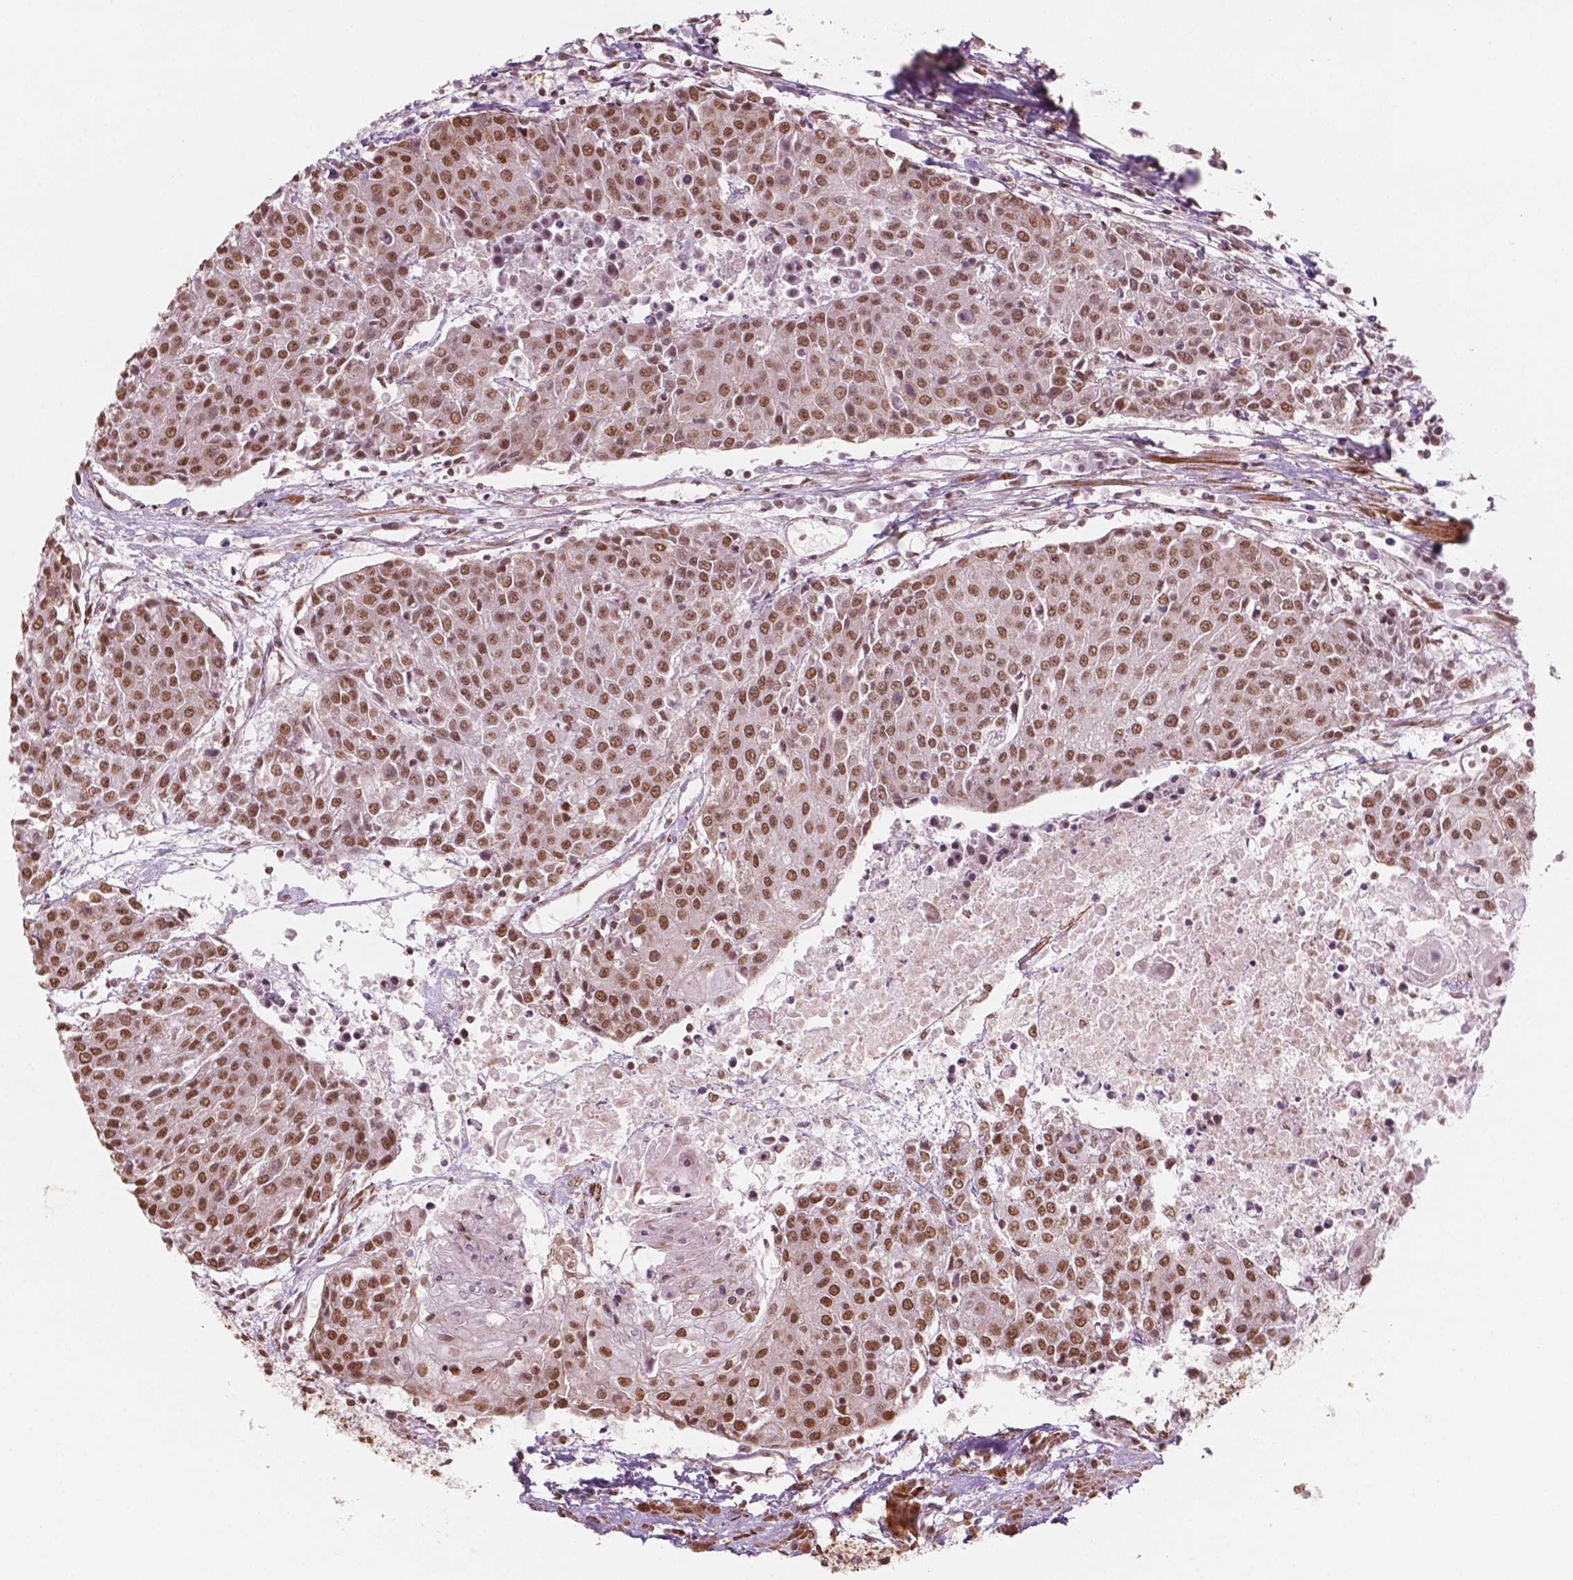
{"staining": {"intensity": "moderate", "quantity": ">75%", "location": "nuclear"}, "tissue": "urothelial cancer", "cell_type": "Tumor cells", "image_type": "cancer", "snomed": [{"axis": "morphology", "description": "Urothelial carcinoma, High grade"}, {"axis": "topography", "description": "Urinary bladder"}], "caption": "Immunohistochemistry micrograph of human urothelial cancer stained for a protein (brown), which shows medium levels of moderate nuclear staining in approximately >75% of tumor cells.", "gene": "GTF3C5", "patient": {"sex": "female", "age": 85}}